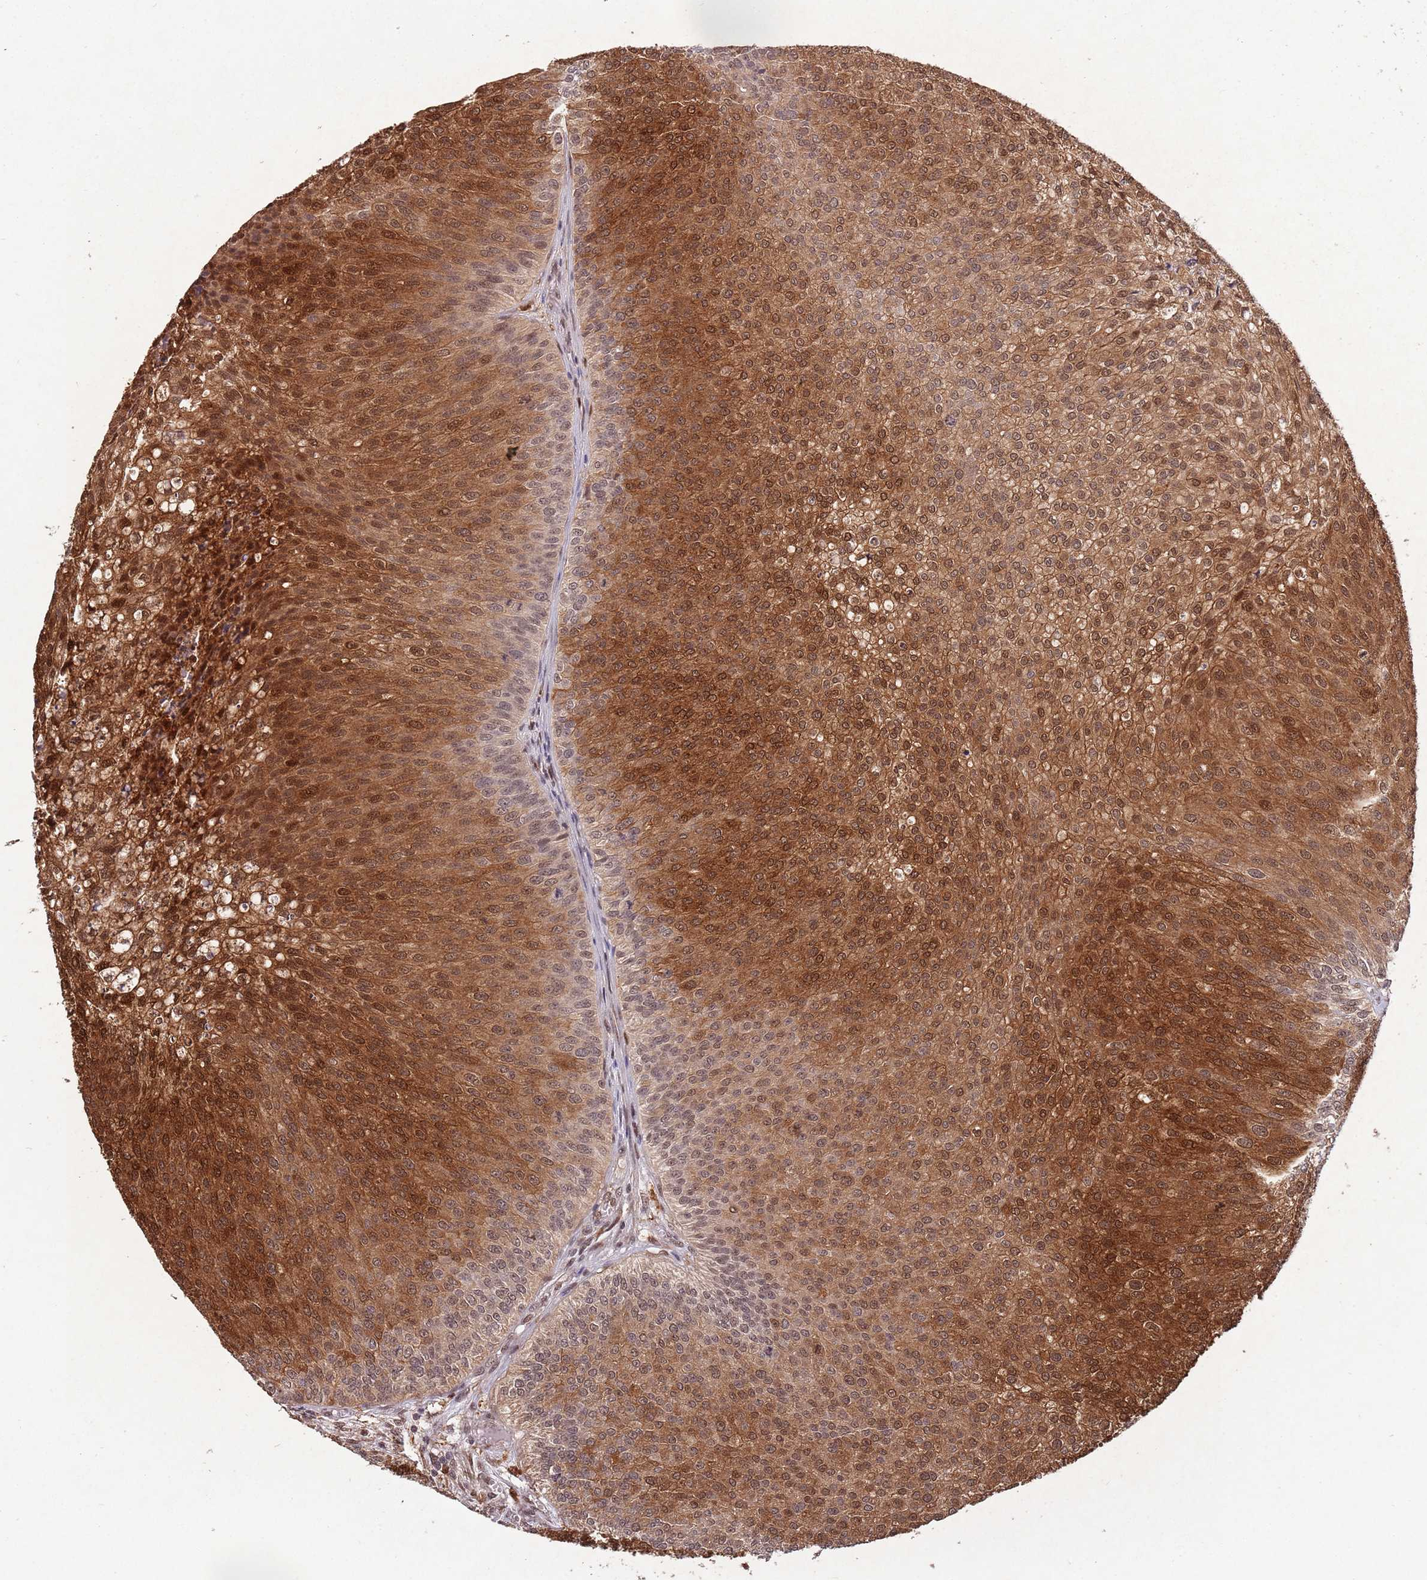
{"staining": {"intensity": "strong", "quantity": ">75%", "location": "cytoplasmic/membranous,nuclear"}, "tissue": "urothelial cancer", "cell_type": "Tumor cells", "image_type": "cancer", "snomed": [{"axis": "morphology", "description": "Urothelial carcinoma, Low grade"}, {"axis": "topography", "description": "Urinary bladder"}], "caption": "The histopathology image reveals a brown stain indicating the presence of a protein in the cytoplasmic/membranous and nuclear of tumor cells in urothelial carcinoma (low-grade). Immunohistochemistry (ihc) stains the protein of interest in brown and the nuclei are stained blue.", "gene": "ZNF639", "patient": {"sex": "male", "age": 84}}